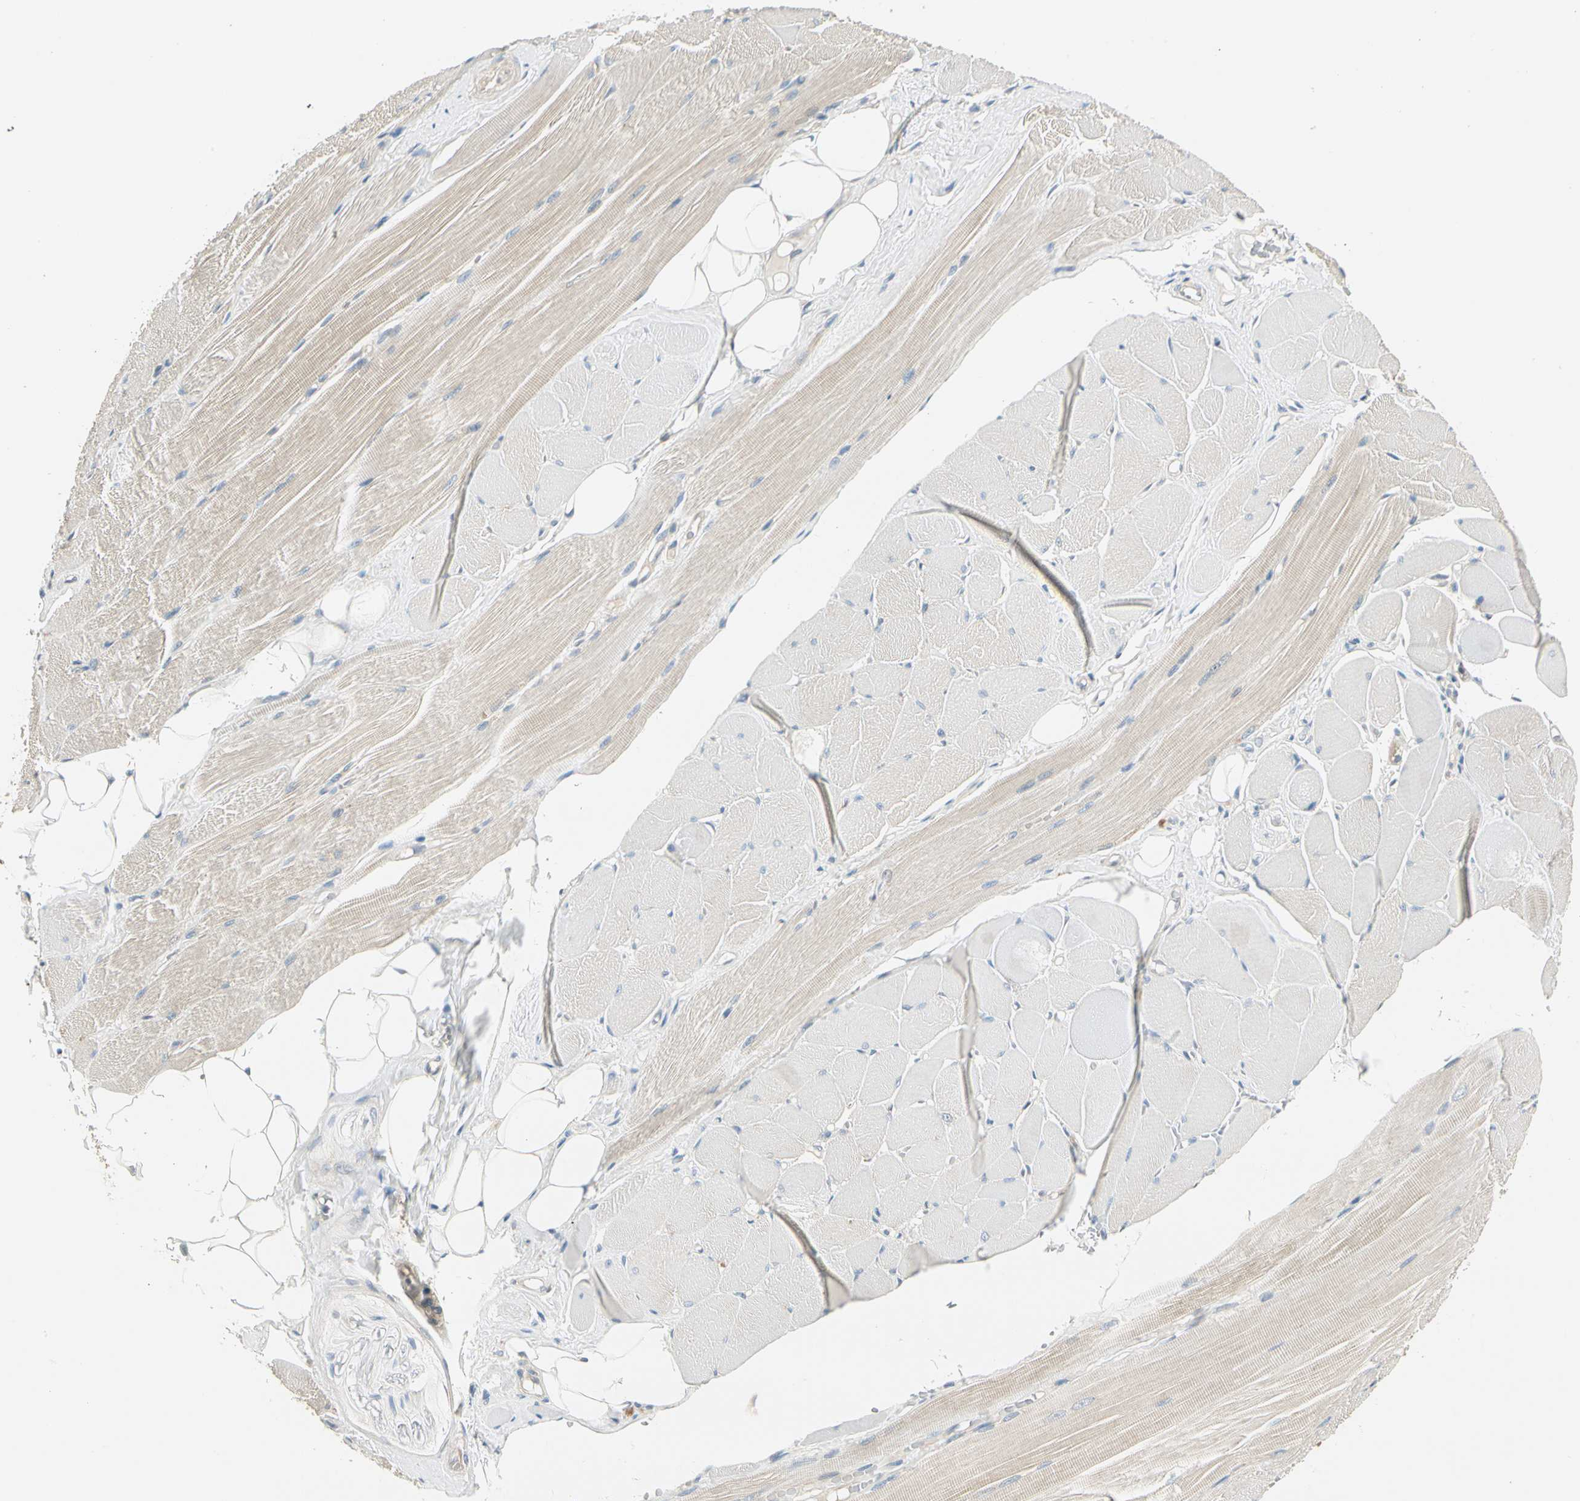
{"staining": {"intensity": "weak", "quantity": "<25%", "location": "cytoplasmic/membranous"}, "tissue": "adipose tissue", "cell_type": "Adipocytes", "image_type": "normal", "snomed": [{"axis": "morphology", "description": "Normal tissue, NOS"}, {"axis": "topography", "description": "Skeletal muscle"}, {"axis": "topography", "description": "Peripheral nerve tissue"}], "caption": "This is a photomicrograph of immunohistochemistry staining of normal adipose tissue, which shows no positivity in adipocytes. The staining was performed using DAB (3,3'-diaminobenzidine) to visualize the protein expression in brown, while the nuclei were stained in blue with hematoxylin (Magnification: 20x).", "gene": "ROCK2", "patient": {"sex": "female", "age": 84}}